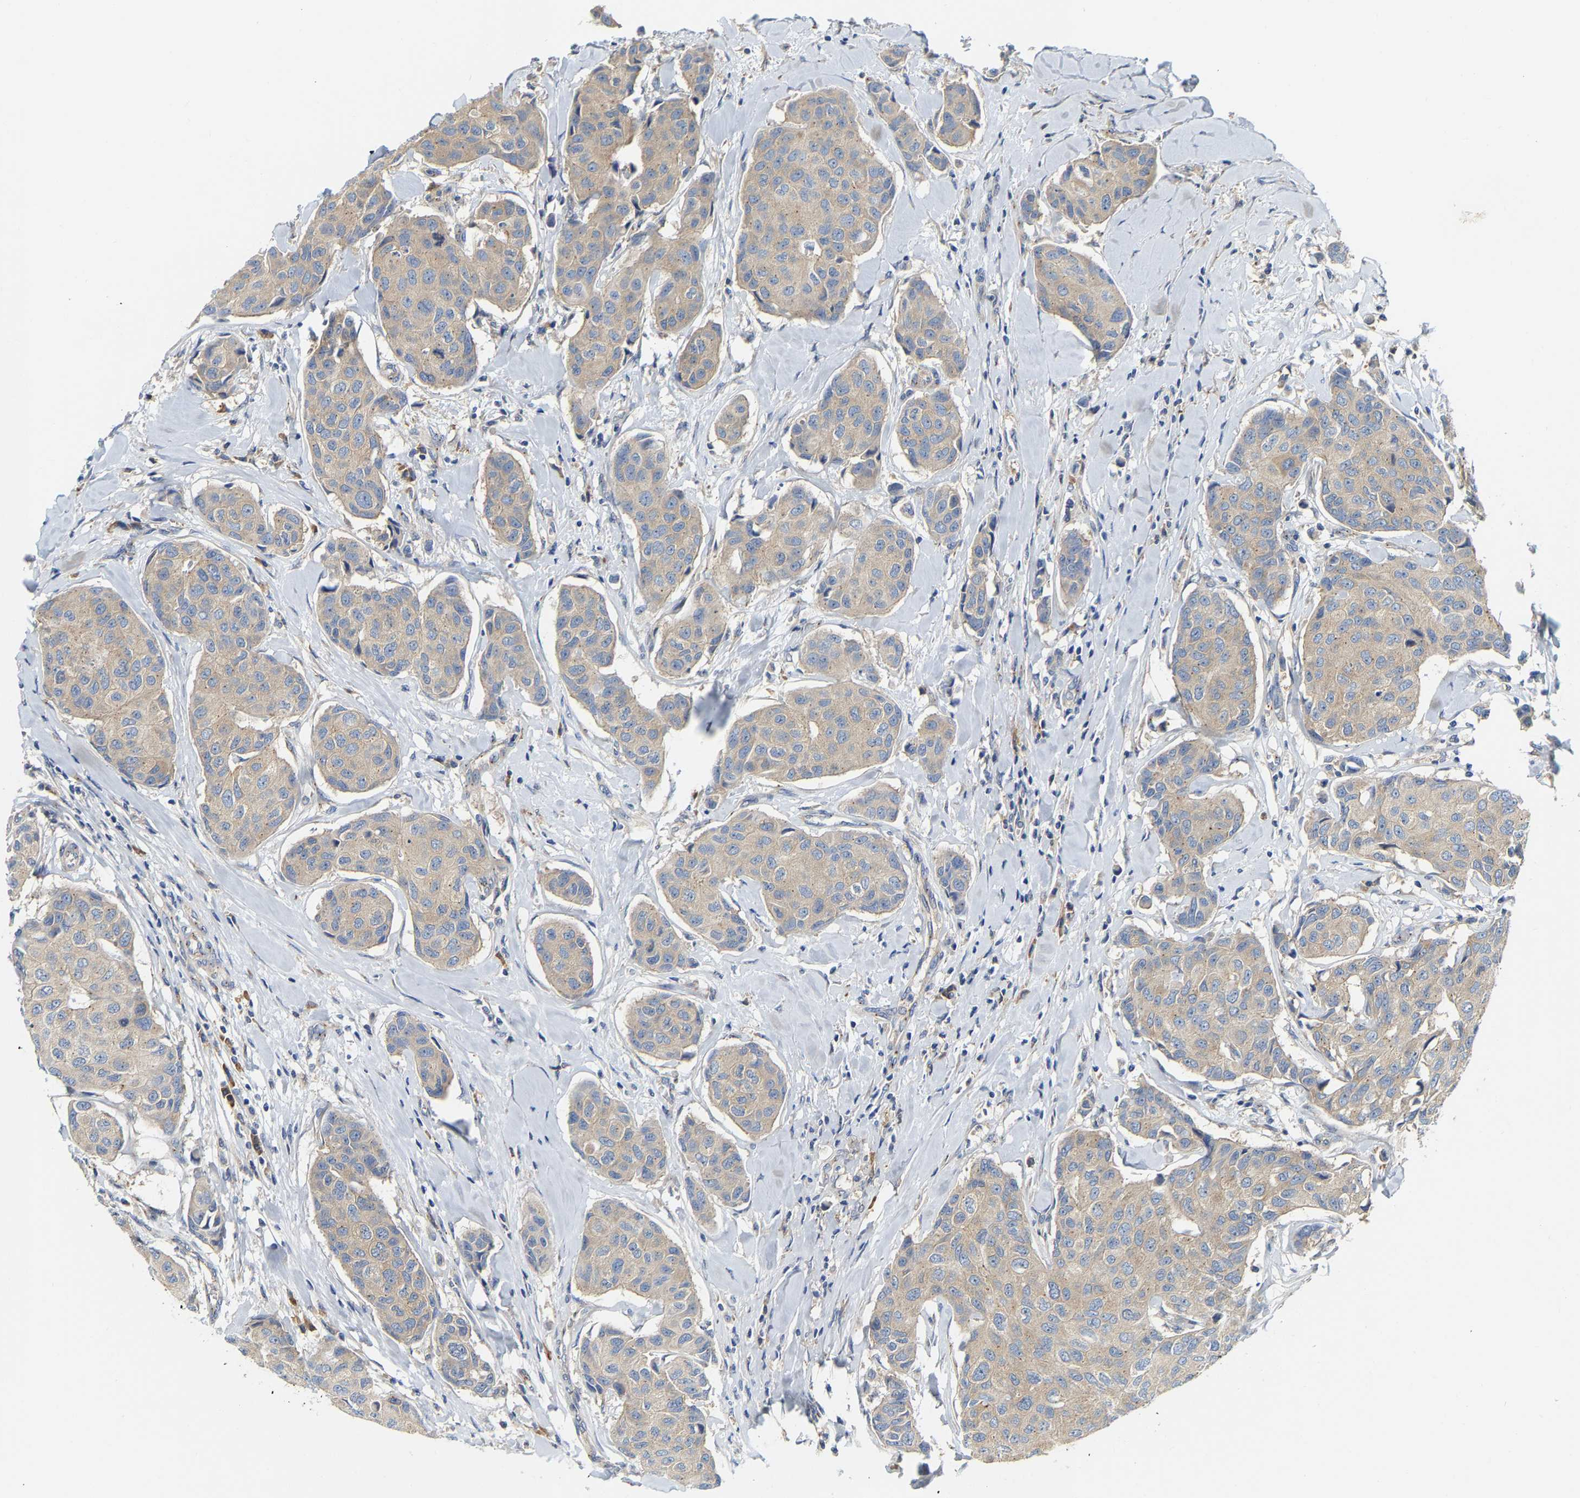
{"staining": {"intensity": "weak", "quantity": ">75%", "location": "cytoplasmic/membranous"}, "tissue": "breast cancer", "cell_type": "Tumor cells", "image_type": "cancer", "snomed": [{"axis": "morphology", "description": "Duct carcinoma"}, {"axis": "topography", "description": "Breast"}], "caption": "Human breast cancer (intraductal carcinoma) stained with a brown dye displays weak cytoplasmic/membranous positive expression in about >75% of tumor cells.", "gene": "PCNT", "patient": {"sex": "female", "age": 80}}